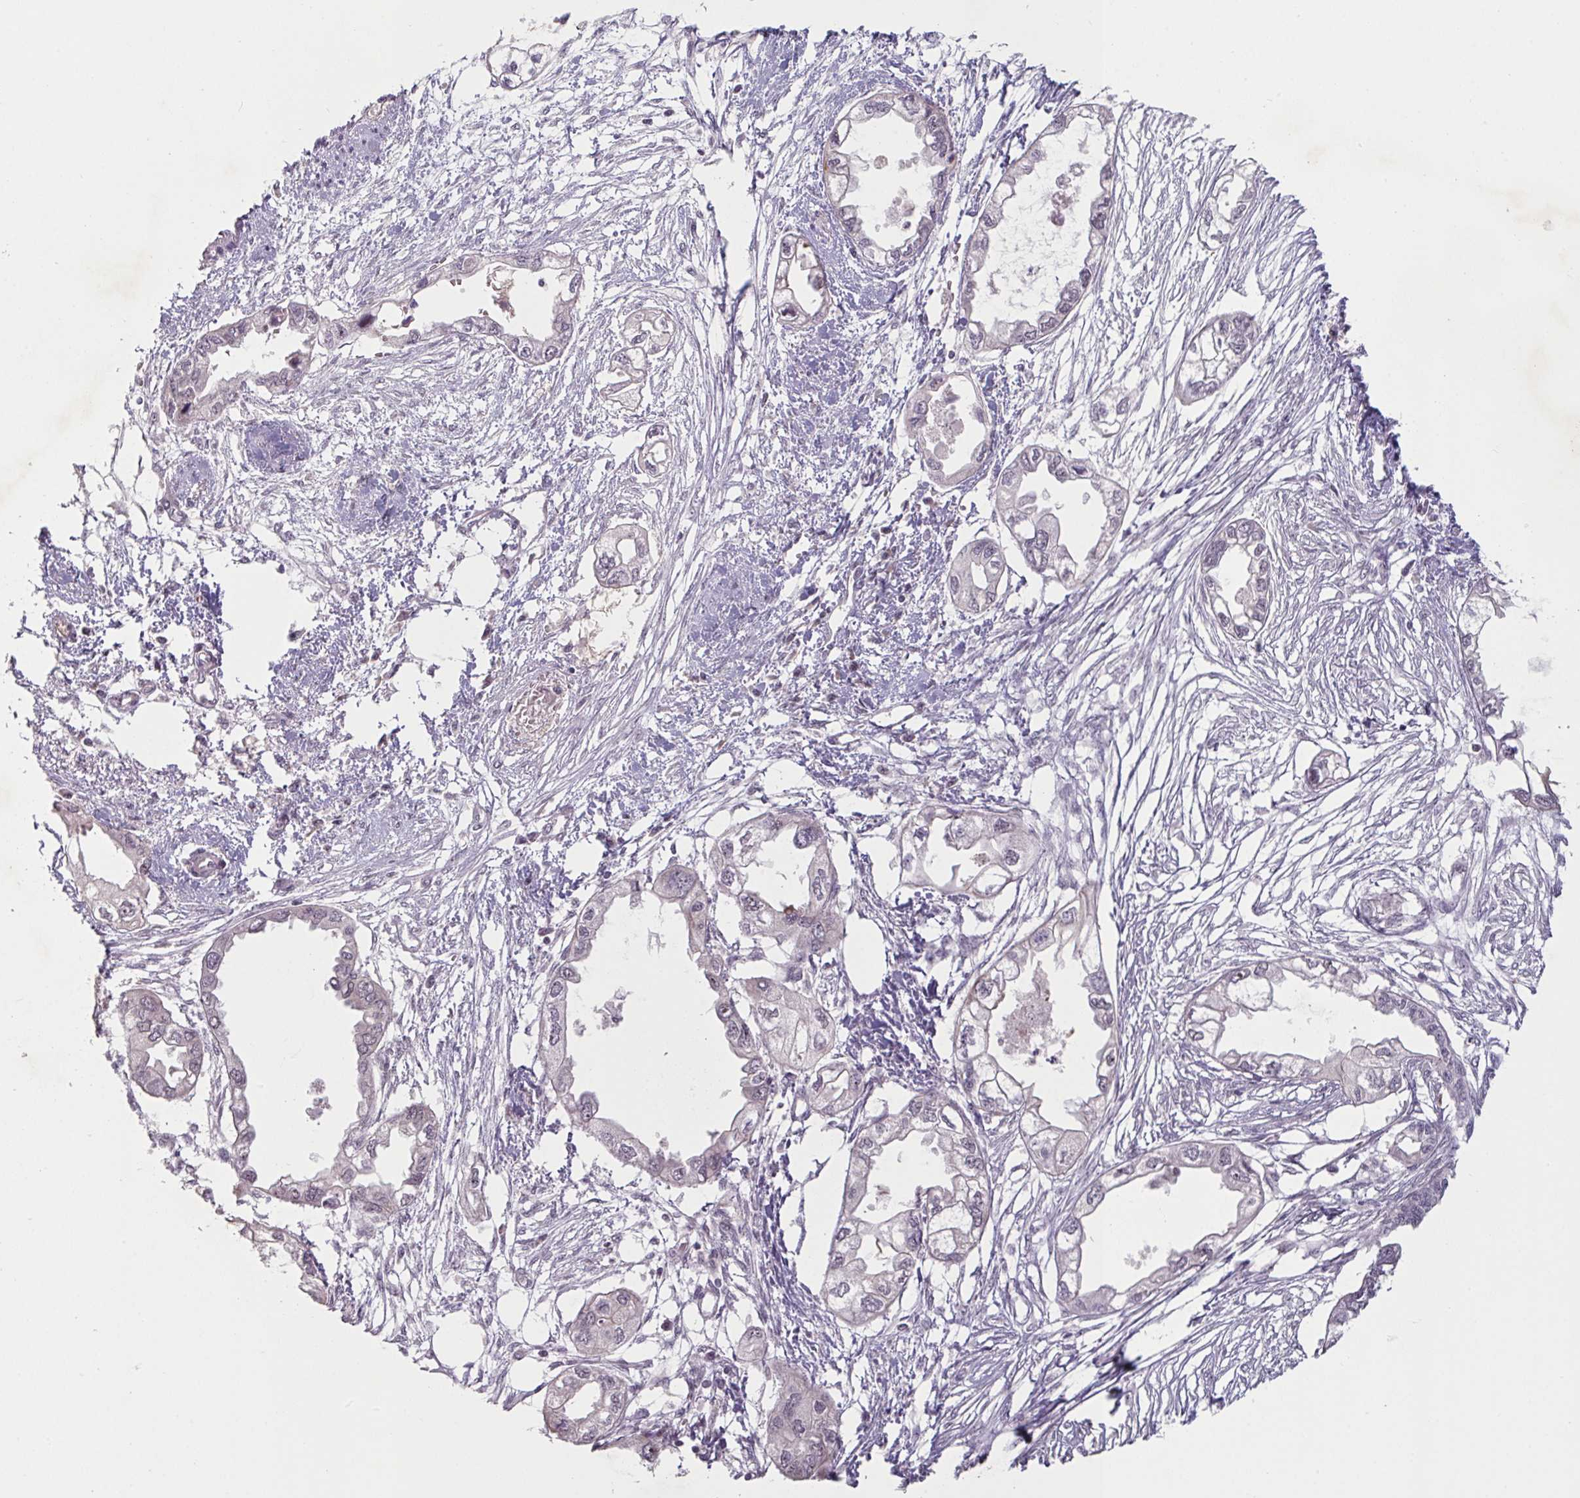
{"staining": {"intensity": "negative", "quantity": "none", "location": "none"}, "tissue": "endometrial cancer", "cell_type": "Tumor cells", "image_type": "cancer", "snomed": [{"axis": "morphology", "description": "Adenocarcinoma, NOS"}, {"axis": "morphology", "description": "Adenocarcinoma, metastatic, NOS"}, {"axis": "topography", "description": "Adipose tissue"}, {"axis": "topography", "description": "Endometrium"}], "caption": "IHC of endometrial cancer (adenocarcinoma) reveals no expression in tumor cells.", "gene": "NLRP13", "patient": {"sex": "female", "age": 67}}